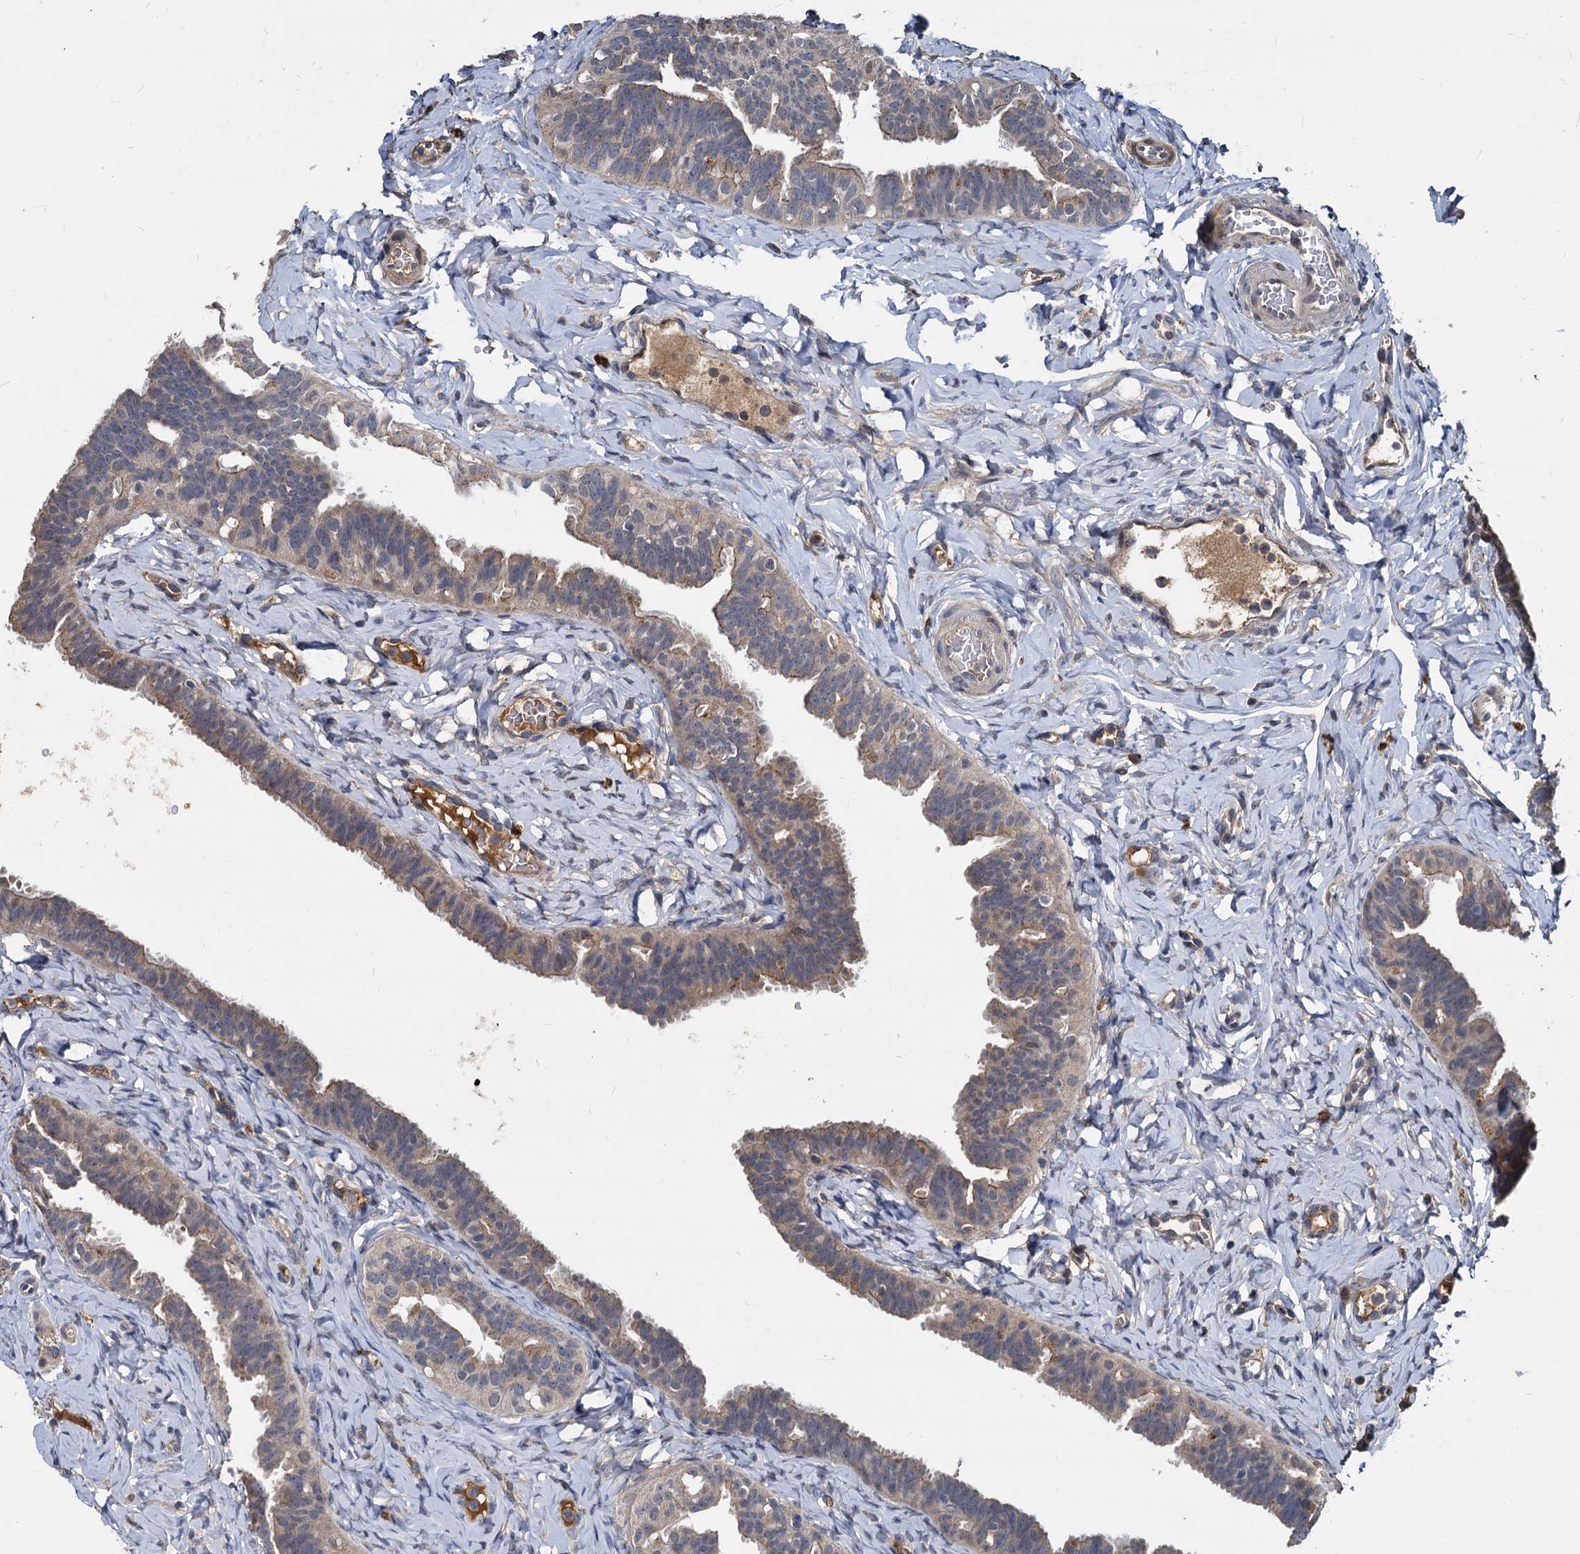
{"staining": {"intensity": "weak", "quantity": "25%-75%", "location": "cytoplasmic/membranous"}, "tissue": "fallopian tube", "cell_type": "Glandular cells", "image_type": "normal", "snomed": [{"axis": "morphology", "description": "Normal tissue, NOS"}, {"axis": "topography", "description": "Fallopian tube"}], "caption": "An IHC photomicrograph of benign tissue is shown. Protein staining in brown highlights weak cytoplasmic/membranous positivity in fallopian tube within glandular cells.", "gene": "CCDC184", "patient": {"sex": "female", "age": 65}}